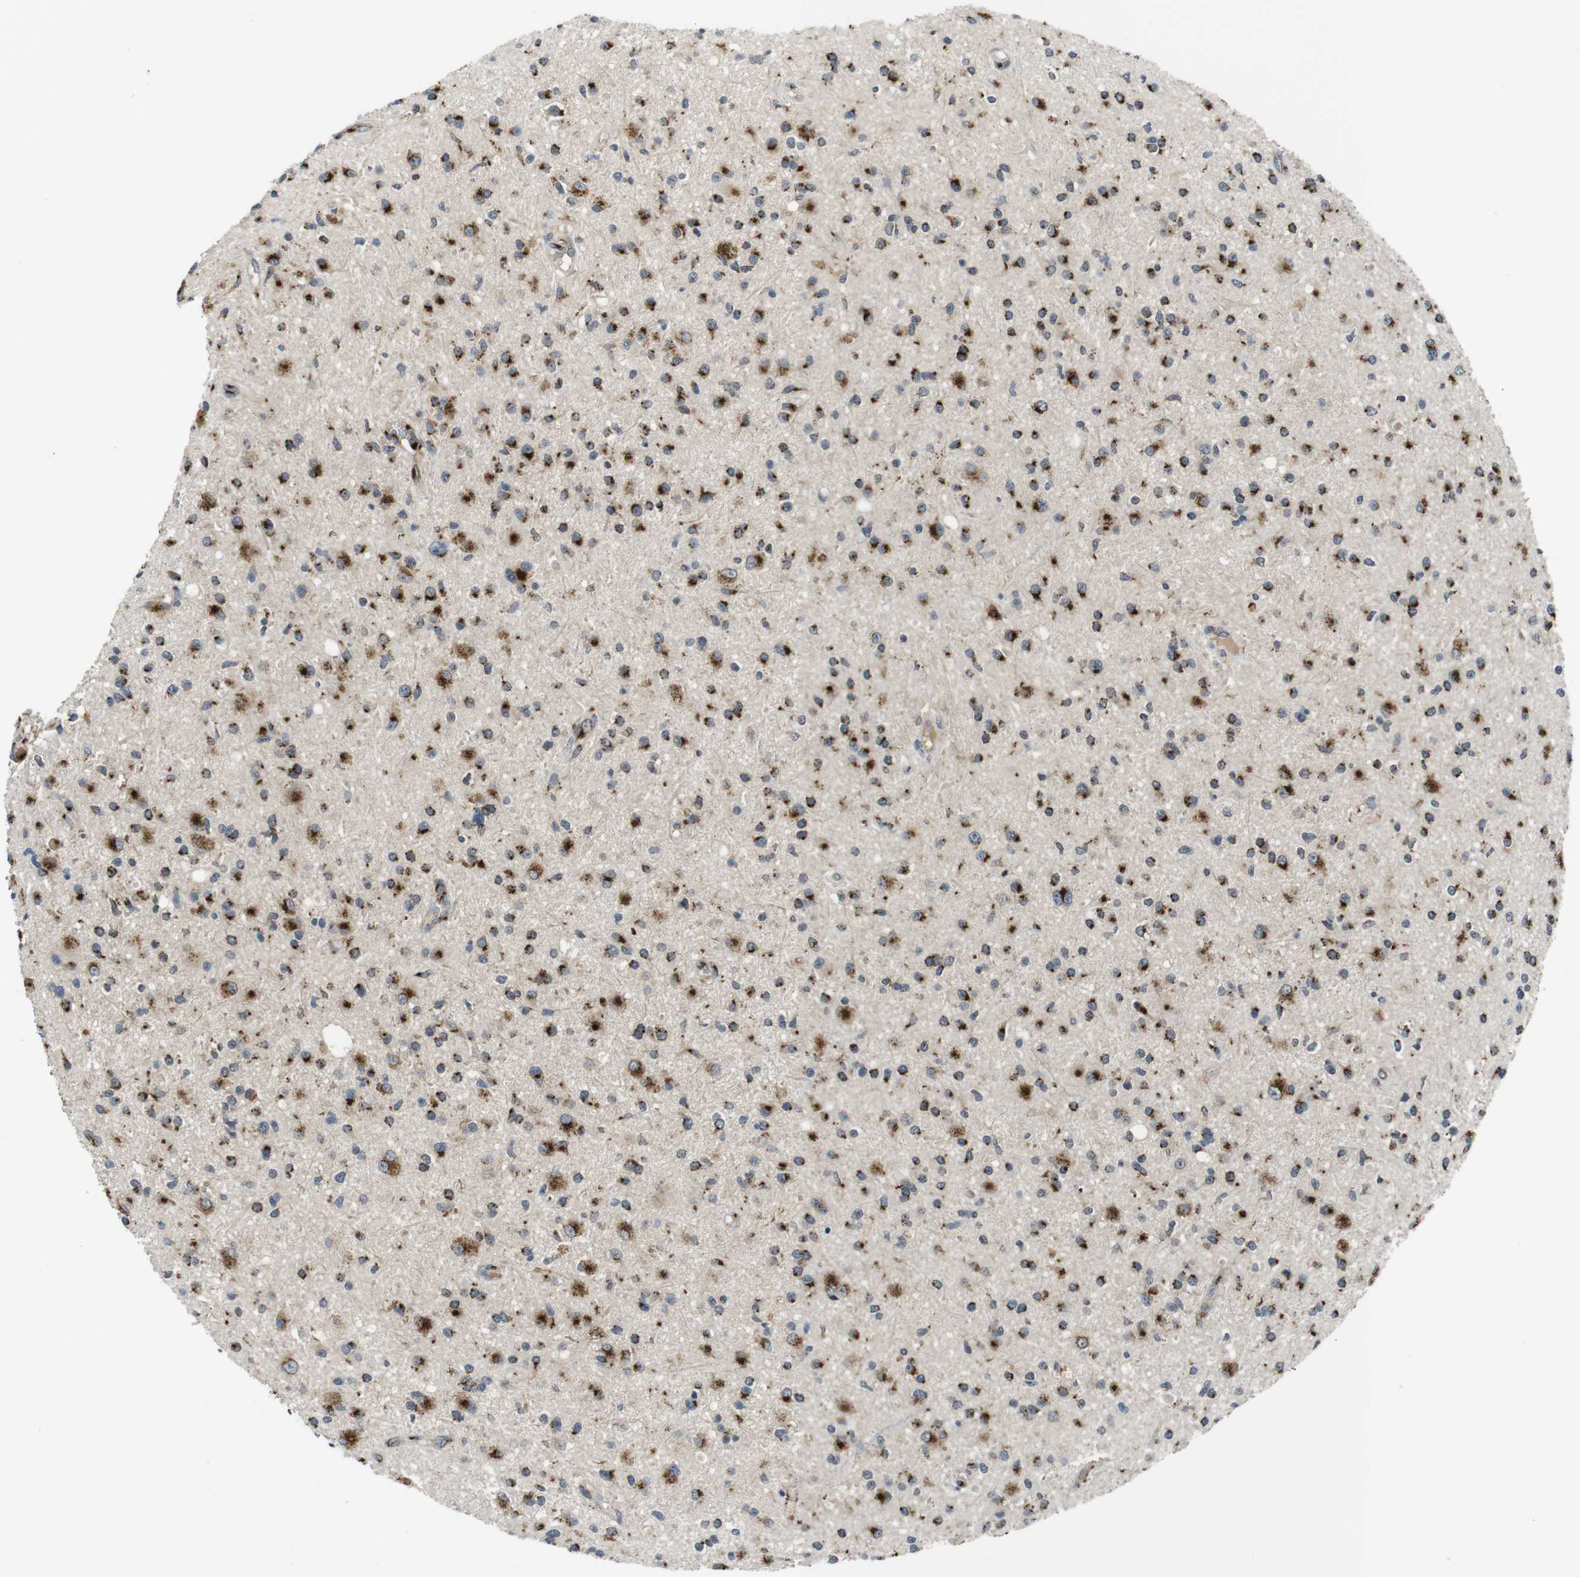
{"staining": {"intensity": "strong", "quantity": ">75%", "location": "cytoplasmic/membranous"}, "tissue": "glioma", "cell_type": "Tumor cells", "image_type": "cancer", "snomed": [{"axis": "morphology", "description": "Glioma, malignant, High grade"}, {"axis": "topography", "description": "Brain"}], "caption": "The micrograph displays immunohistochemical staining of glioma. There is strong cytoplasmic/membranous staining is appreciated in about >75% of tumor cells.", "gene": "ZFPL1", "patient": {"sex": "male", "age": 33}}